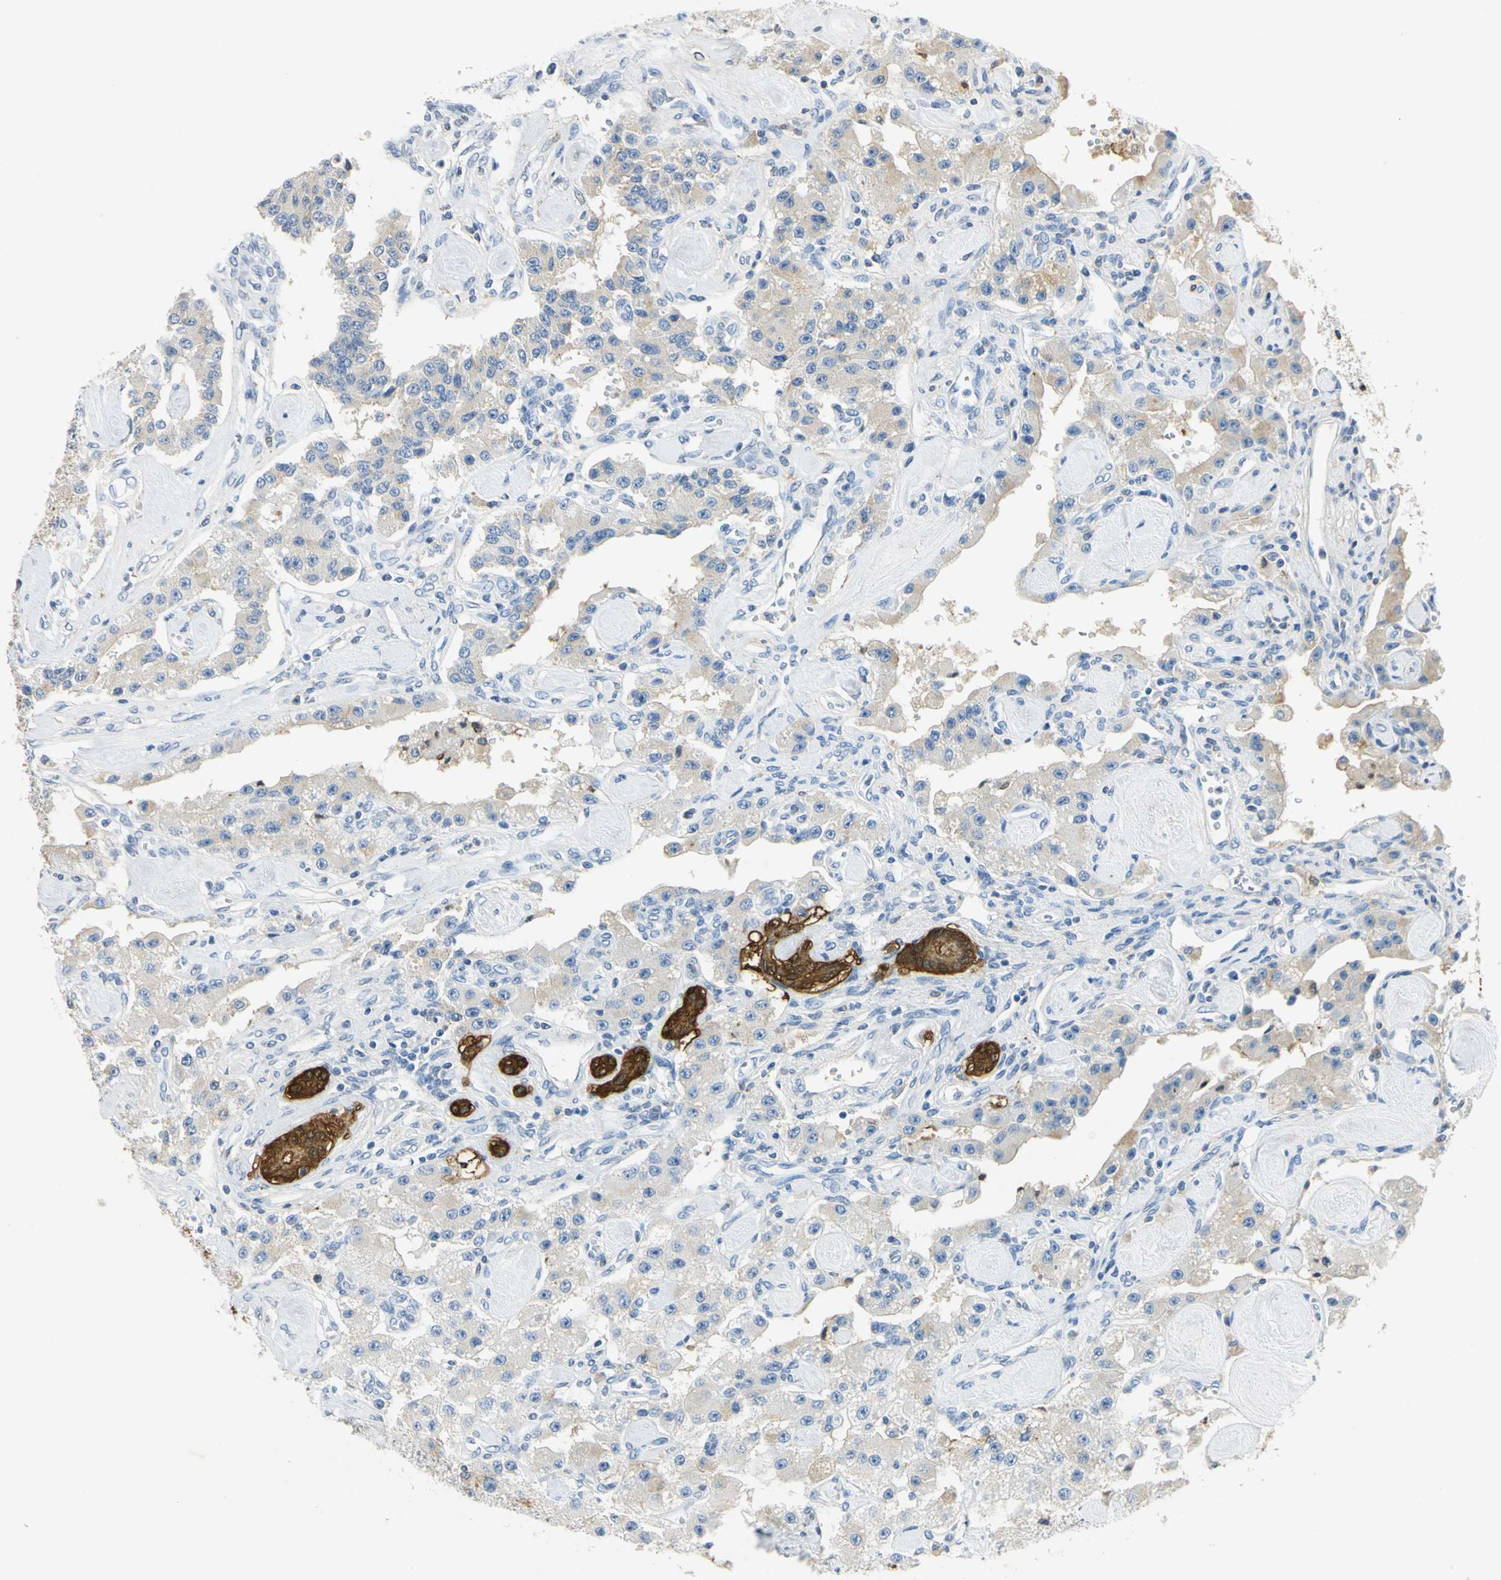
{"staining": {"intensity": "weak", "quantity": "25%-75%", "location": "cytoplasmic/membranous"}, "tissue": "carcinoid", "cell_type": "Tumor cells", "image_type": "cancer", "snomed": [{"axis": "morphology", "description": "Carcinoid, malignant, NOS"}, {"axis": "topography", "description": "Pancreas"}], "caption": "About 25%-75% of tumor cells in human carcinoid exhibit weak cytoplasmic/membranous protein positivity as visualized by brown immunohistochemical staining.", "gene": "ANXA4", "patient": {"sex": "male", "age": 41}}